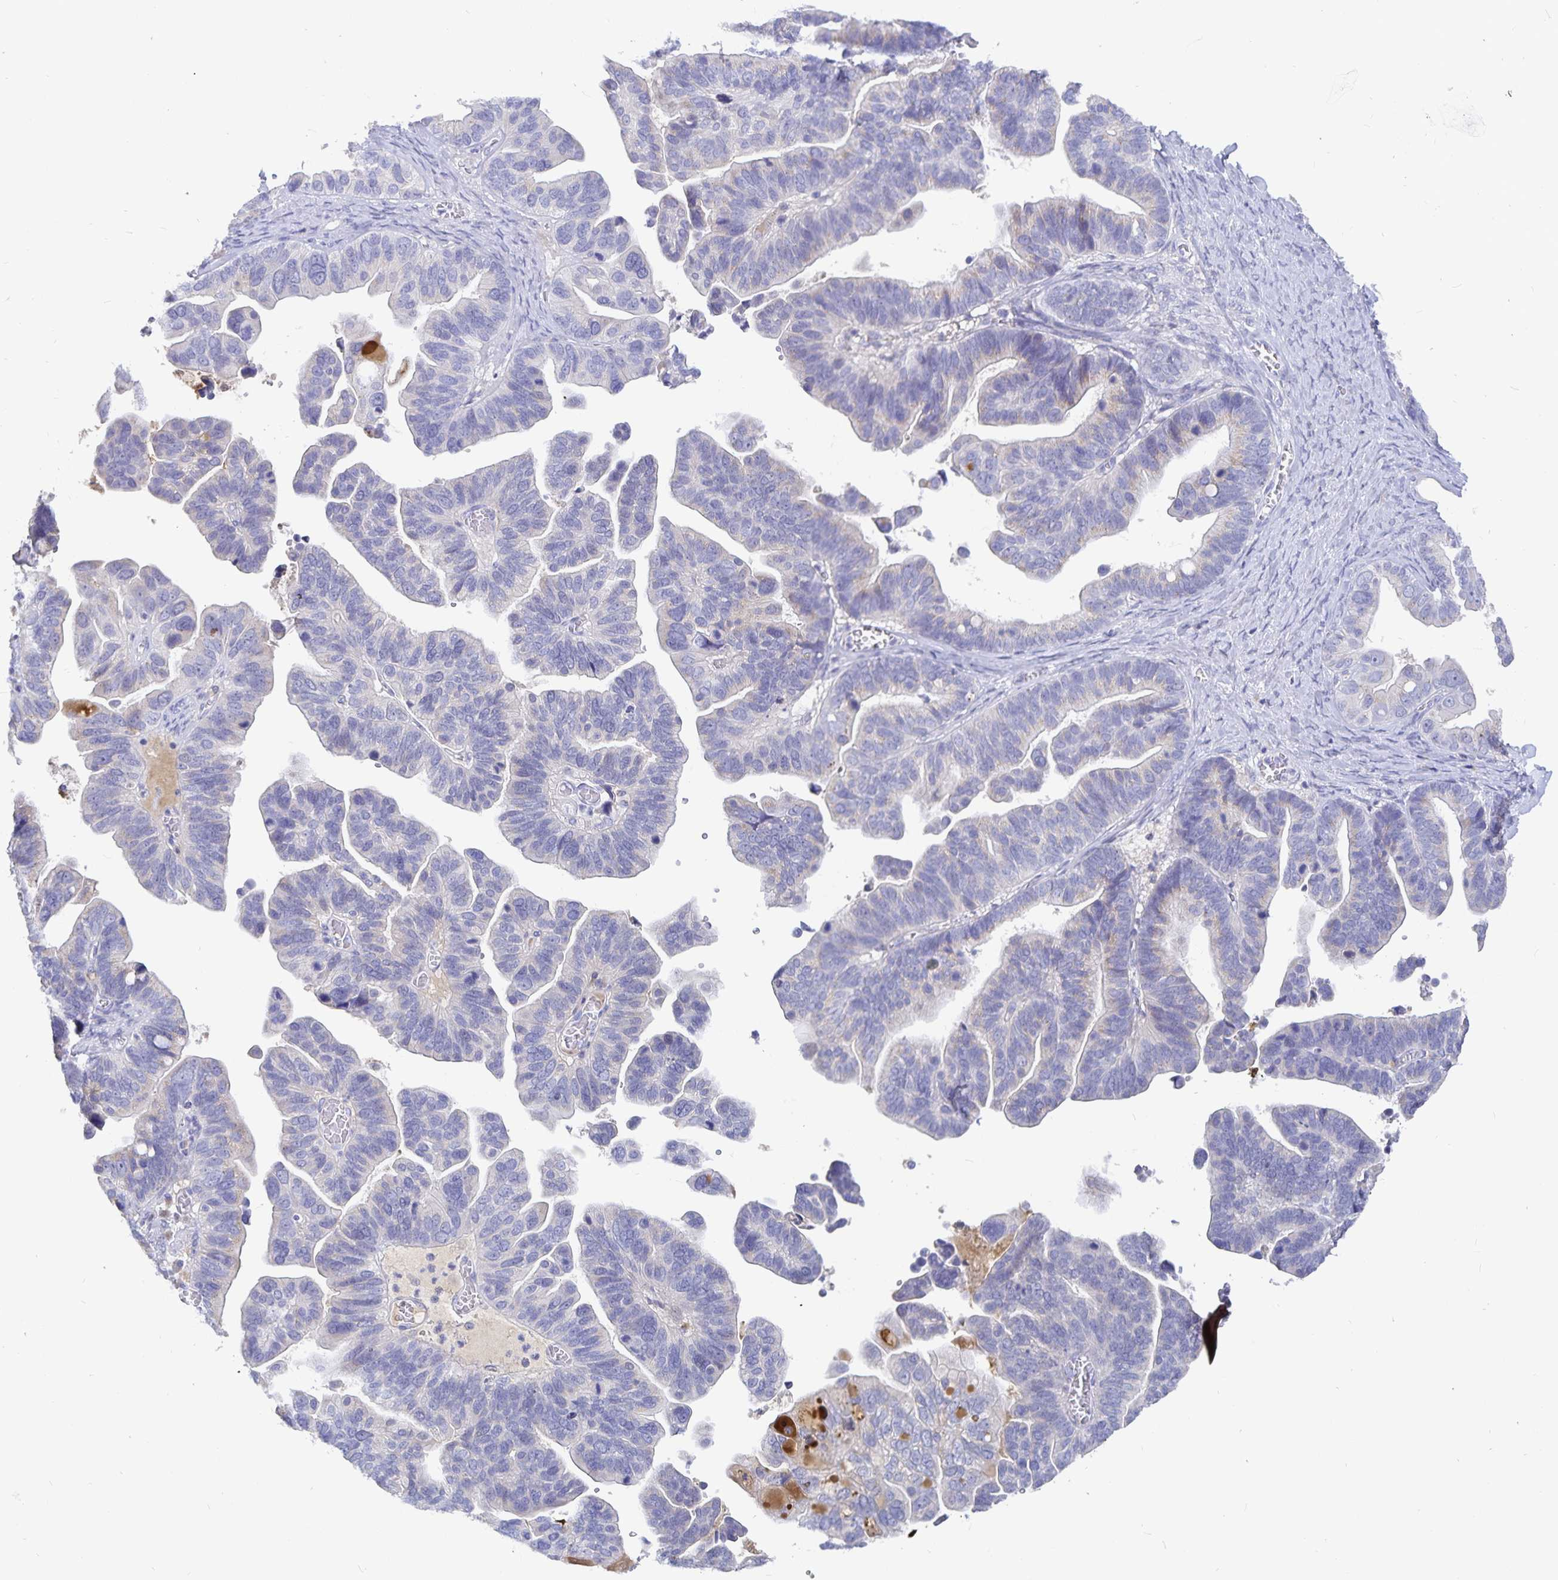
{"staining": {"intensity": "negative", "quantity": "none", "location": "none"}, "tissue": "ovarian cancer", "cell_type": "Tumor cells", "image_type": "cancer", "snomed": [{"axis": "morphology", "description": "Cystadenocarcinoma, serous, NOS"}, {"axis": "topography", "description": "Ovary"}], "caption": "This histopathology image is of ovarian serous cystadenocarcinoma stained with immunohistochemistry (IHC) to label a protein in brown with the nuclei are counter-stained blue. There is no staining in tumor cells.", "gene": "PKHD1", "patient": {"sex": "female", "age": 56}}